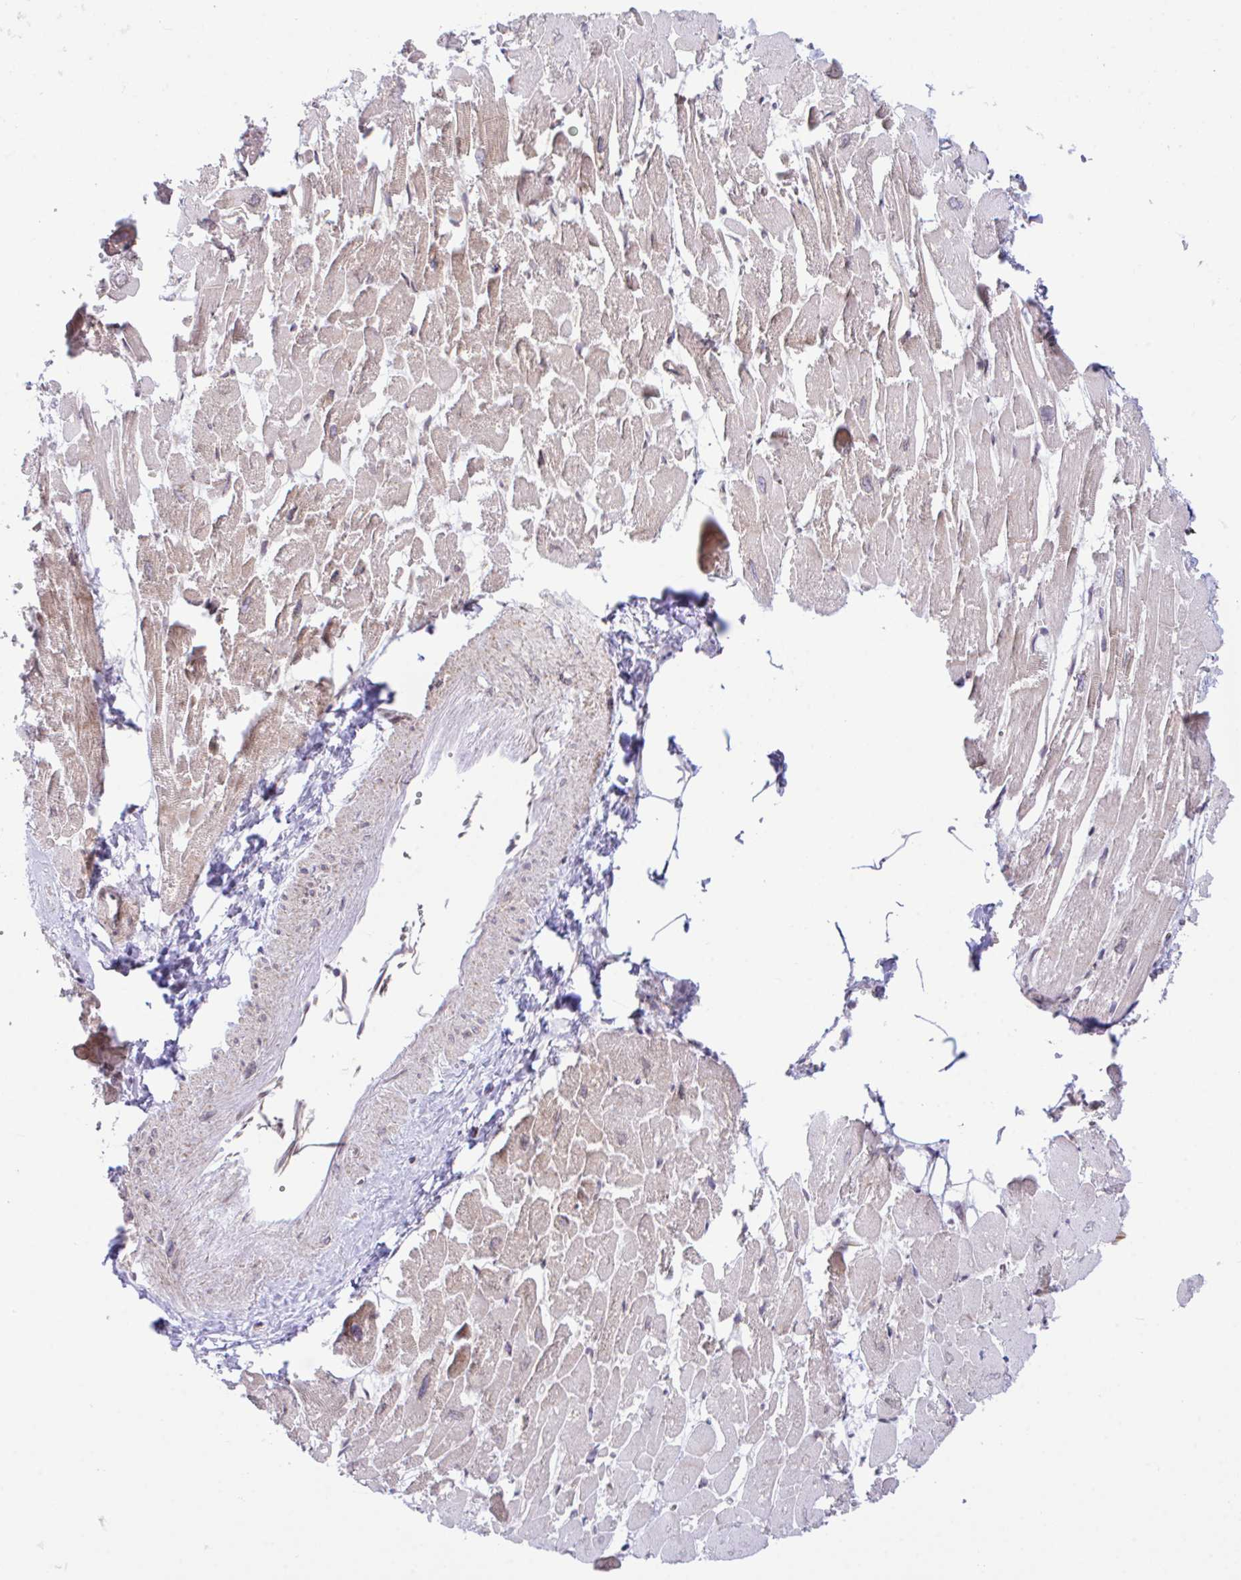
{"staining": {"intensity": "weak", "quantity": "25%-75%", "location": "cytoplasmic/membranous"}, "tissue": "heart muscle", "cell_type": "Cardiomyocytes", "image_type": "normal", "snomed": [{"axis": "morphology", "description": "Normal tissue, NOS"}, {"axis": "topography", "description": "Heart"}], "caption": "Heart muscle was stained to show a protein in brown. There is low levels of weak cytoplasmic/membranous staining in about 25%-75% of cardiomyocytes. (brown staining indicates protein expression, while blue staining denotes nuclei).", "gene": "ZBED3", "patient": {"sex": "male", "age": 54}}